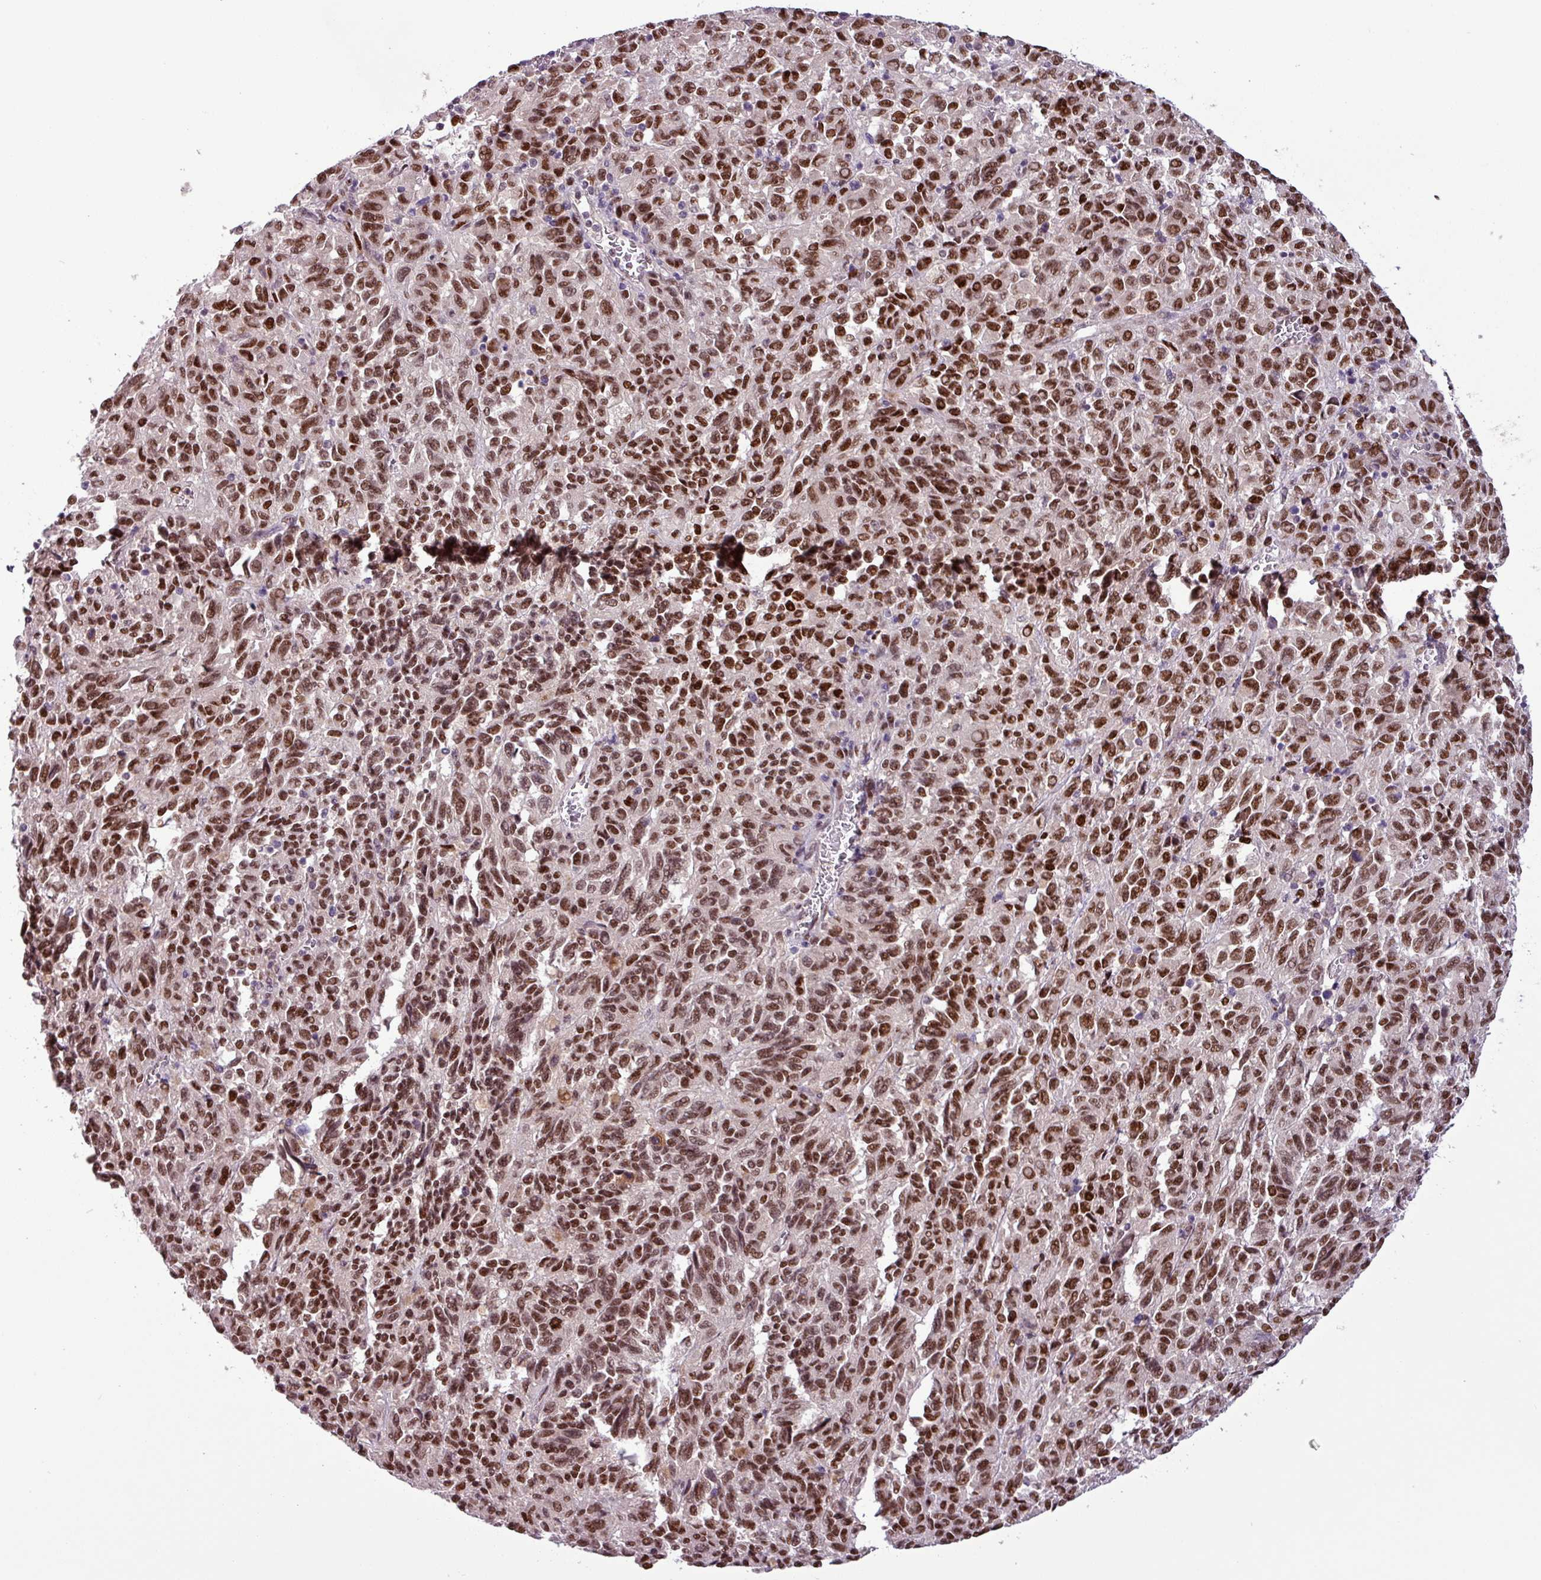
{"staining": {"intensity": "strong", "quantity": ">75%", "location": "nuclear"}, "tissue": "melanoma", "cell_type": "Tumor cells", "image_type": "cancer", "snomed": [{"axis": "morphology", "description": "Malignant melanoma, Metastatic site"}, {"axis": "topography", "description": "Lung"}], "caption": "This image reveals melanoma stained with IHC to label a protein in brown. The nuclear of tumor cells show strong positivity for the protein. Nuclei are counter-stained blue.", "gene": "IRF2BPL", "patient": {"sex": "male", "age": 64}}